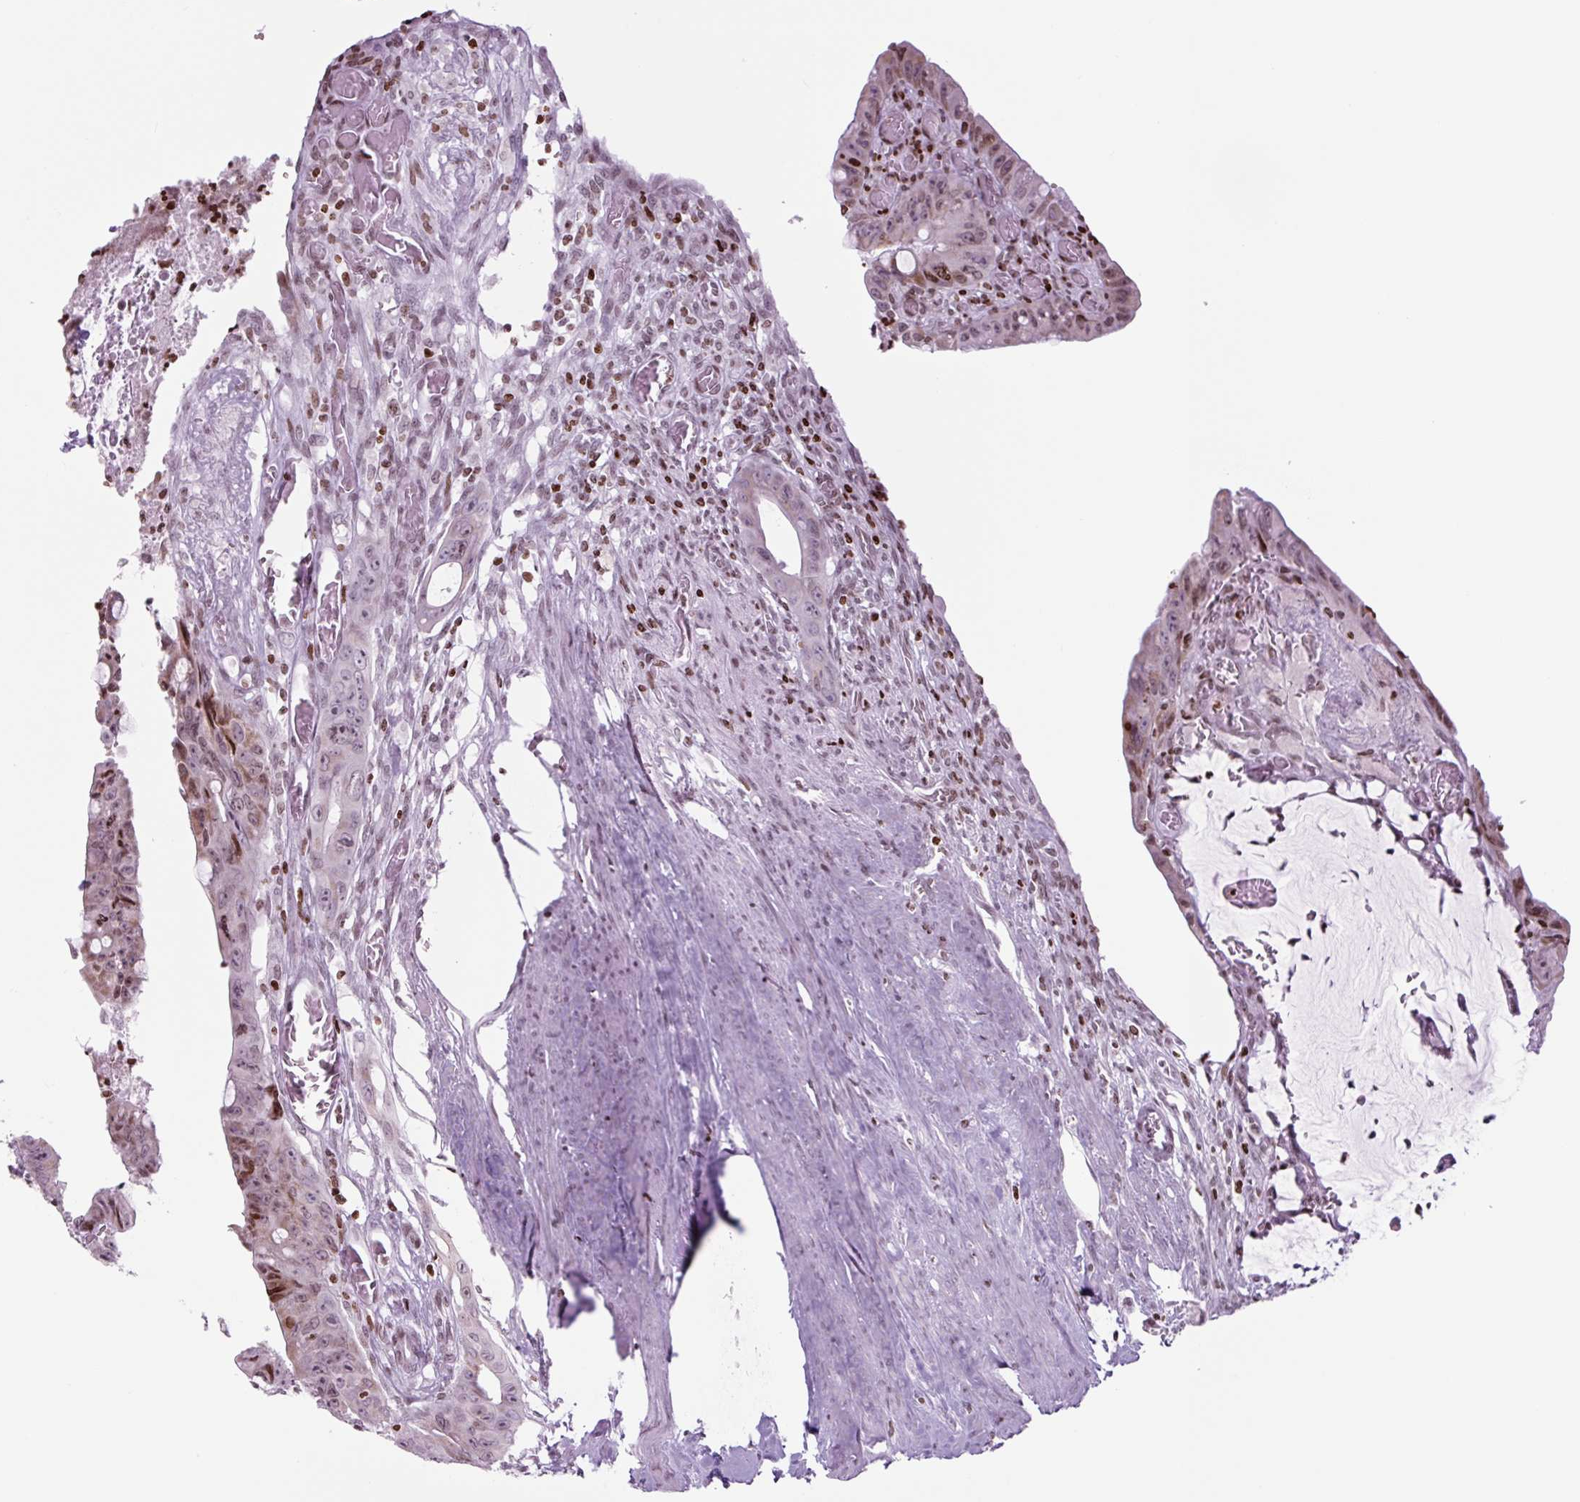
{"staining": {"intensity": "moderate", "quantity": ">75%", "location": "nuclear"}, "tissue": "colorectal cancer", "cell_type": "Tumor cells", "image_type": "cancer", "snomed": [{"axis": "morphology", "description": "Adenocarcinoma, NOS"}, {"axis": "topography", "description": "Rectum"}], "caption": "Immunohistochemistry (IHC) staining of colorectal cancer (adenocarcinoma), which reveals medium levels of moderate nuclear staining in about >75% of tumor cells indicating moderate nuclear protein expression. The staining was performed using DAB (3,3'-diaminobenzidine) (brown) for protein detection and nuclei were counterstained in hematoxylin (blue).", "gene": "H1-3", "patient": {"sex": "male", "age": 78}}